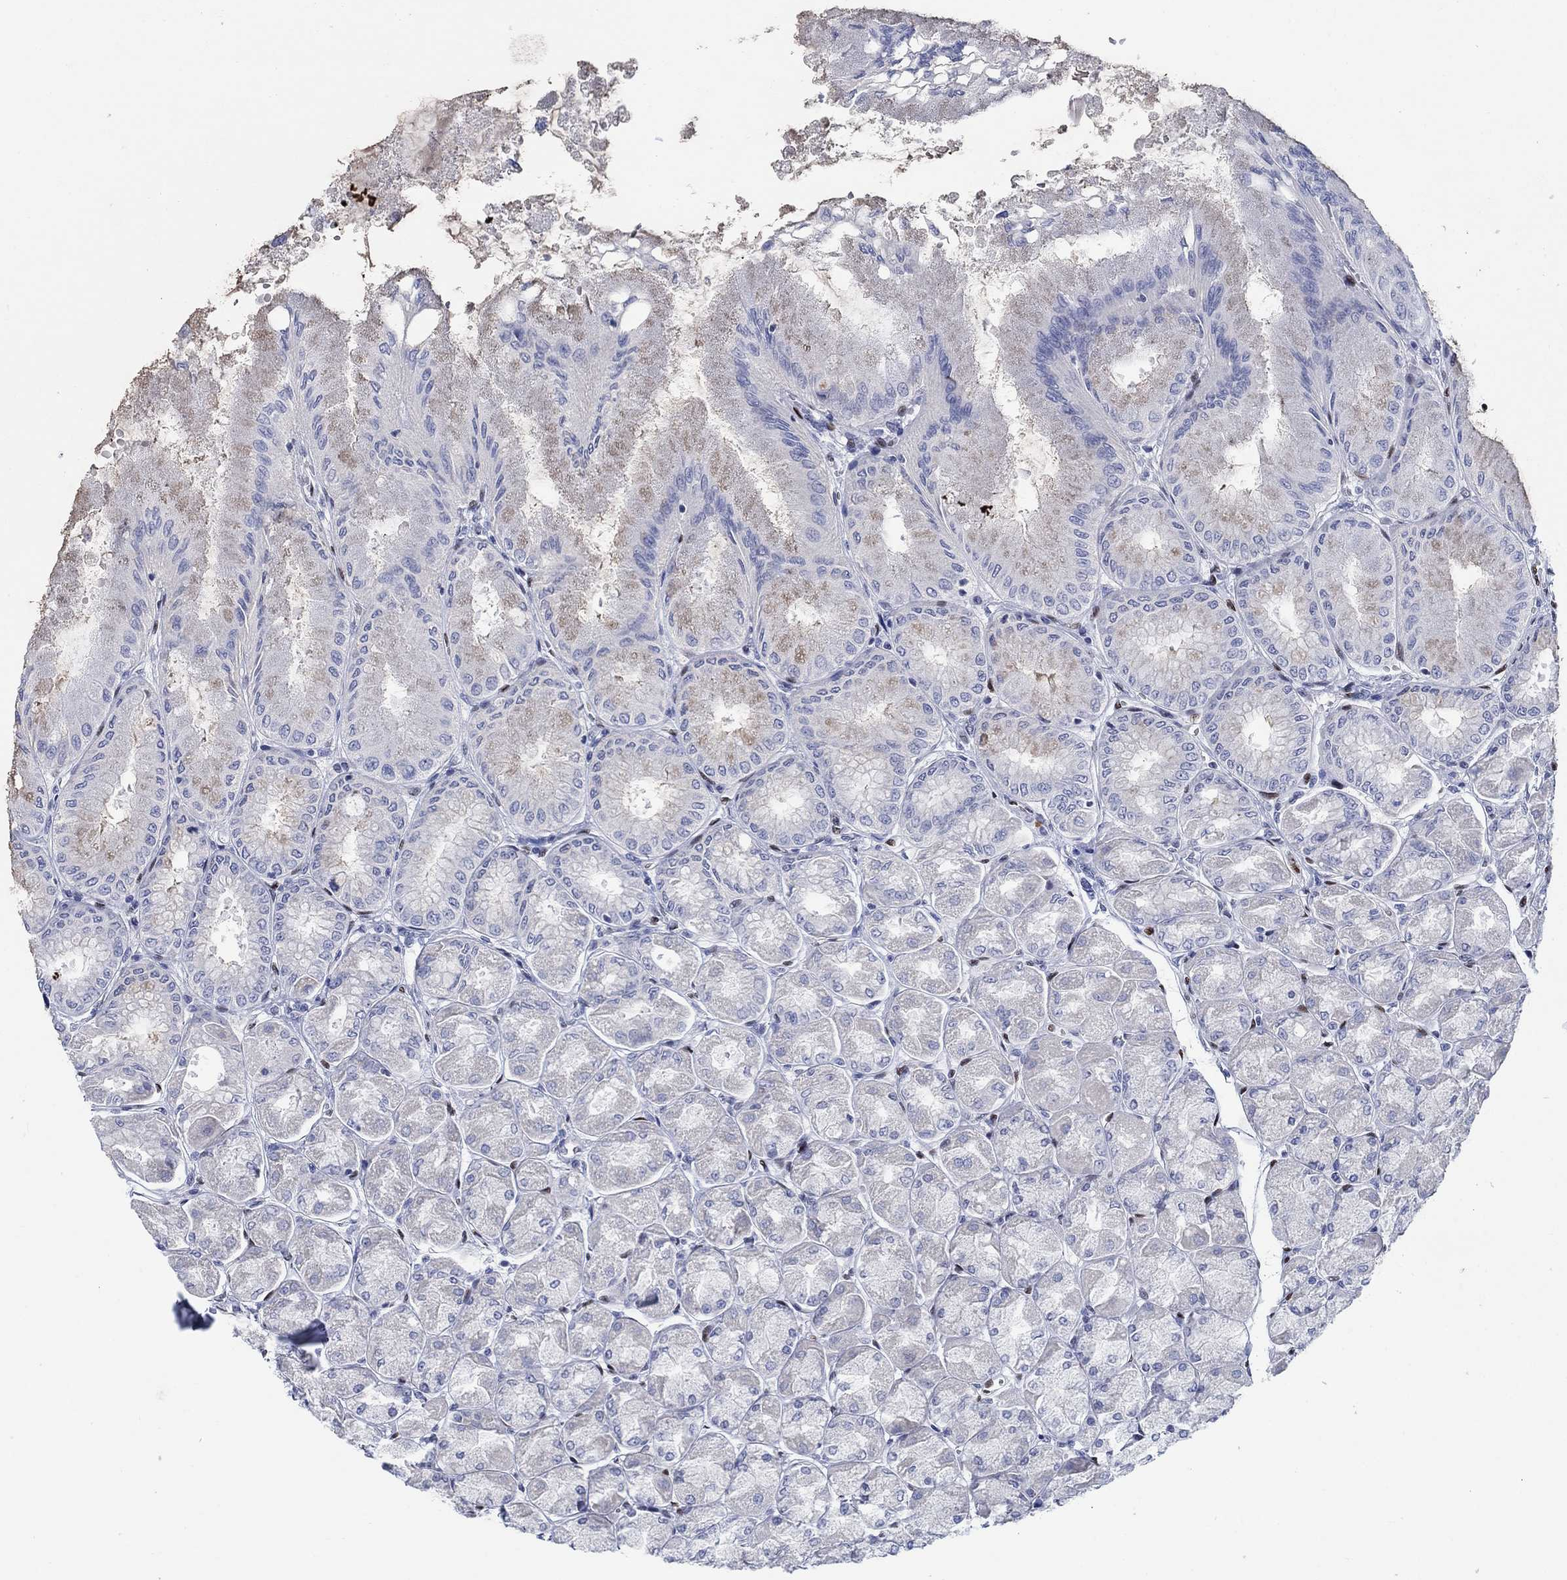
{"staining": {"intensity": "weak", "quantity": "<25%", "location": "cytoplasmic/membranous"}, "tissue": "stomach", "cell_type": "Glandular cells", "image_type": "normal", "snomed": [{"axis": "morphology", "description": "Normal tissue, NOS"}, {"axis": "topography", "description": "Stomach, upper"}], "caption": "An immunohistochemistry micrograph of unremarkable stomach is shown. There is no staining in glandular cells of stomach.", "gene": "ZEB1", "patient": {"sex": "male", "age": 60}}